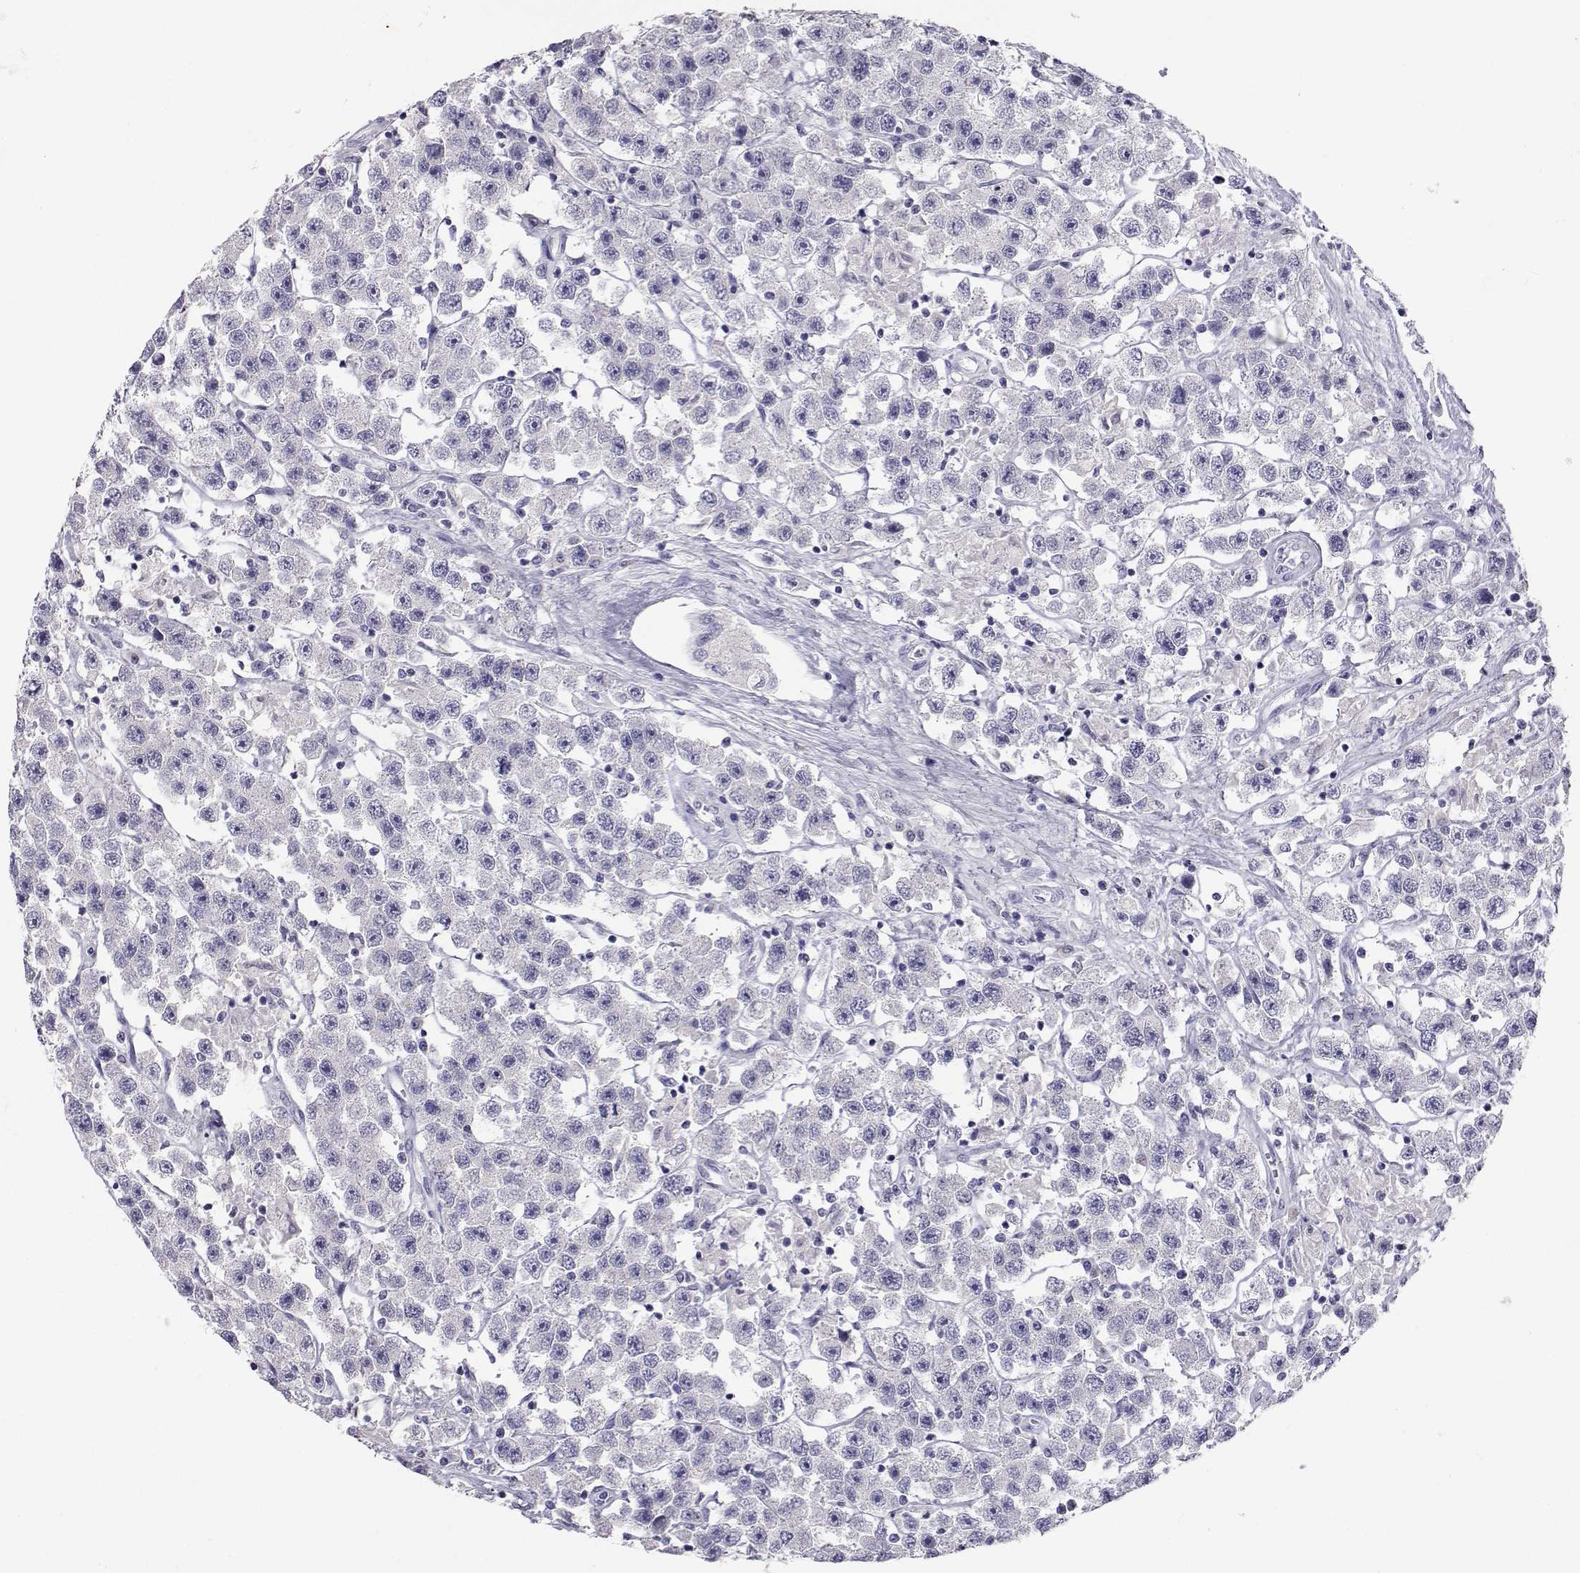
{"staining": {"intensity": "negative", "quantity": "none", "location": "none"}, "tissue": "testis cancer", "cell_type": "Tumor cells", "image_type": "cancer", "snomed": [{"axis": "morphology", "description": "Seminoma, NOS"}, {"axis": "topography", "description": "Testis"}], "caption": "Tumor cells show no significant expression in testis seminoma.", "gene": "SLC6A3", "patient": {"sex": "male", "age": 45}}